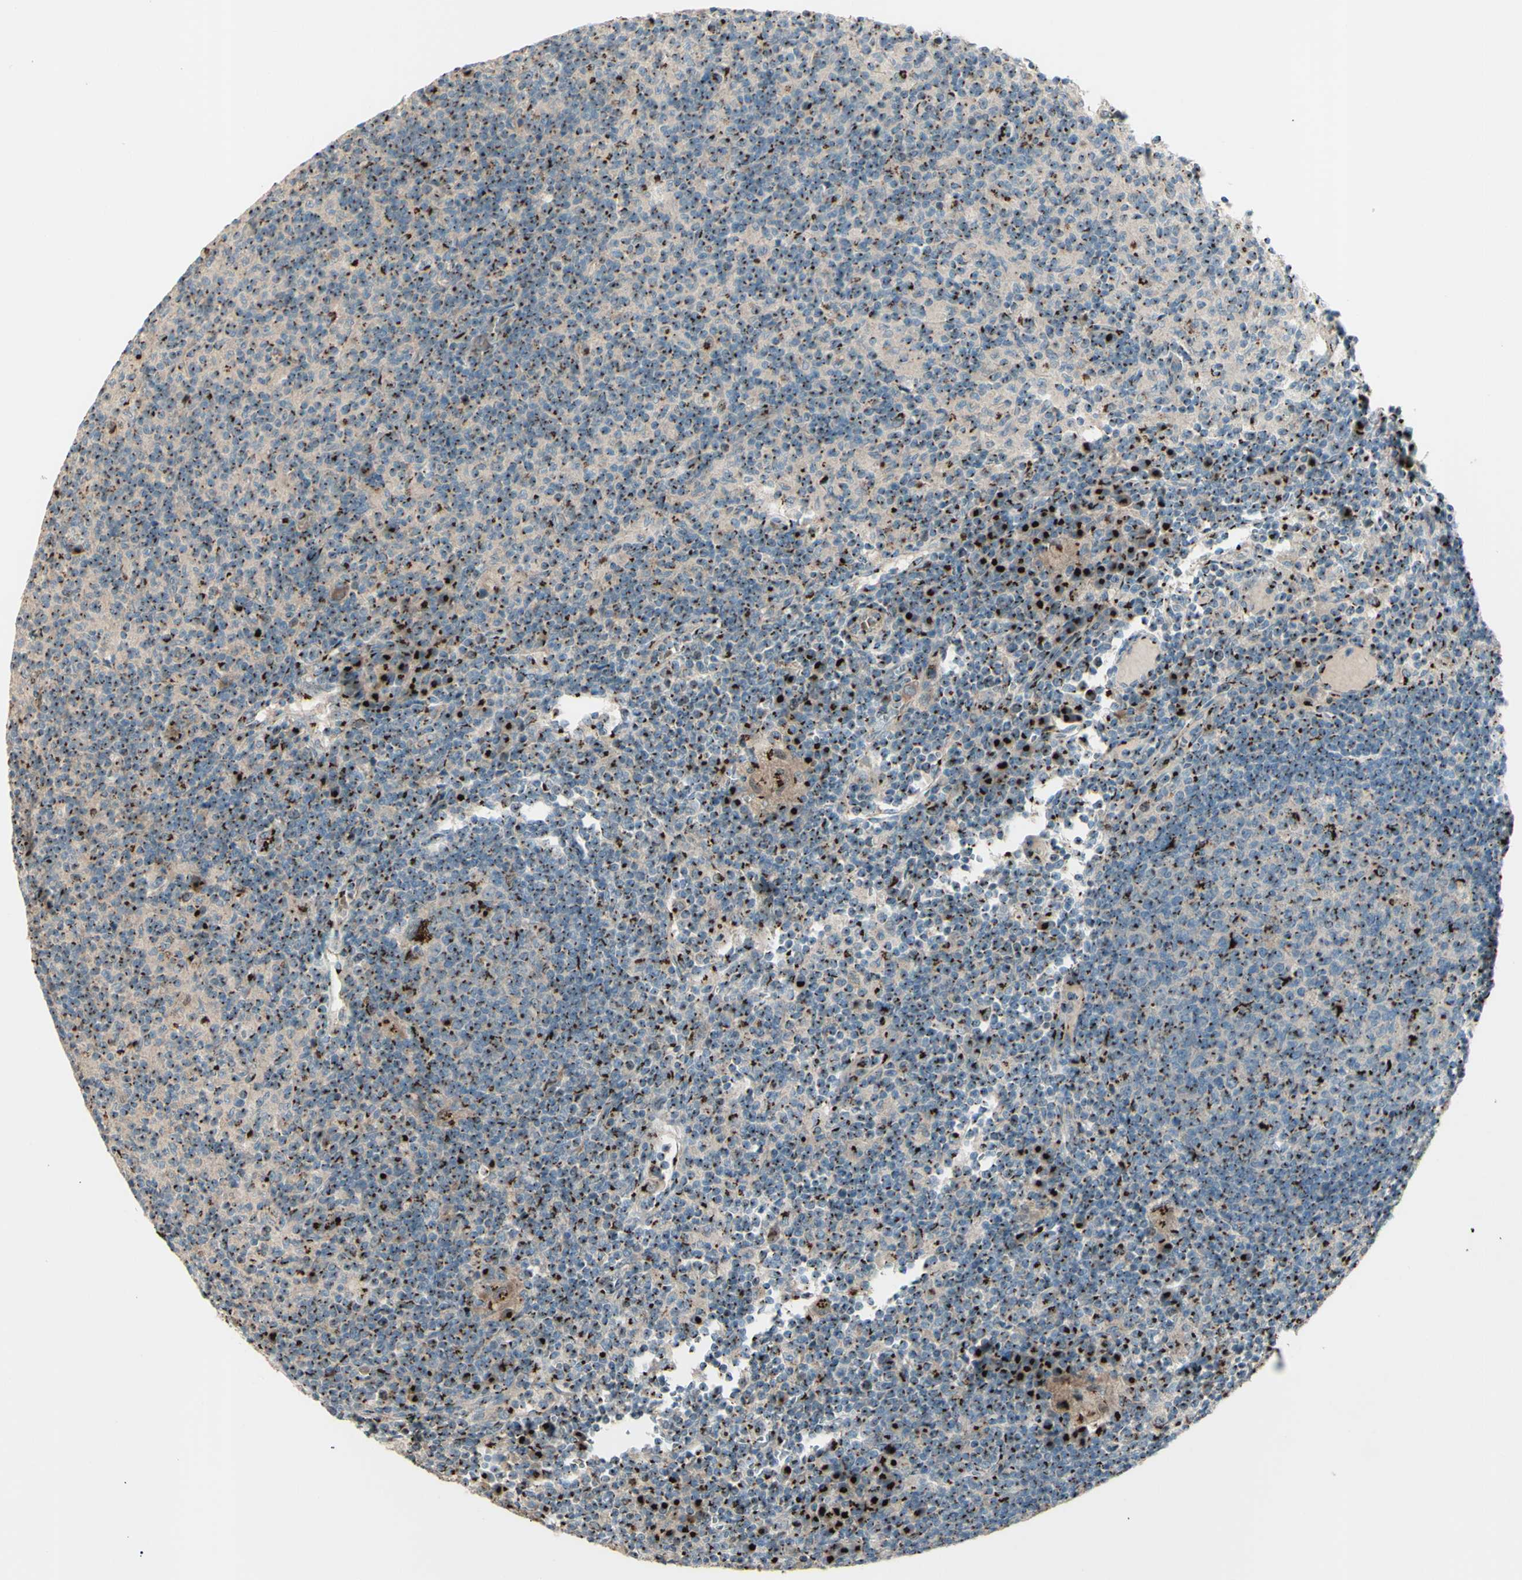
{"staining": {"intensity": "moderate", "quantity": "<25%", "location": "cytoplasmic/membranous"}, "tissue": "lymph node", "cell_type": "Germinal center cells", "image_type": "normal", "snomed": [{"axis": "morphology", "description": "Normal tissue, NOS"}, {"axis": "morphology", "description": "Inflammation, NOS"}, {"axis": "topography", "description": "Lymph node"}], "caption": "A brown stain highlights moderate cytoplasmic/membranous positivity of a protein in germinal center cells of normal lymph node.", "gene": "BPNT2", "patient": {"sex": "male", "age": 55}}